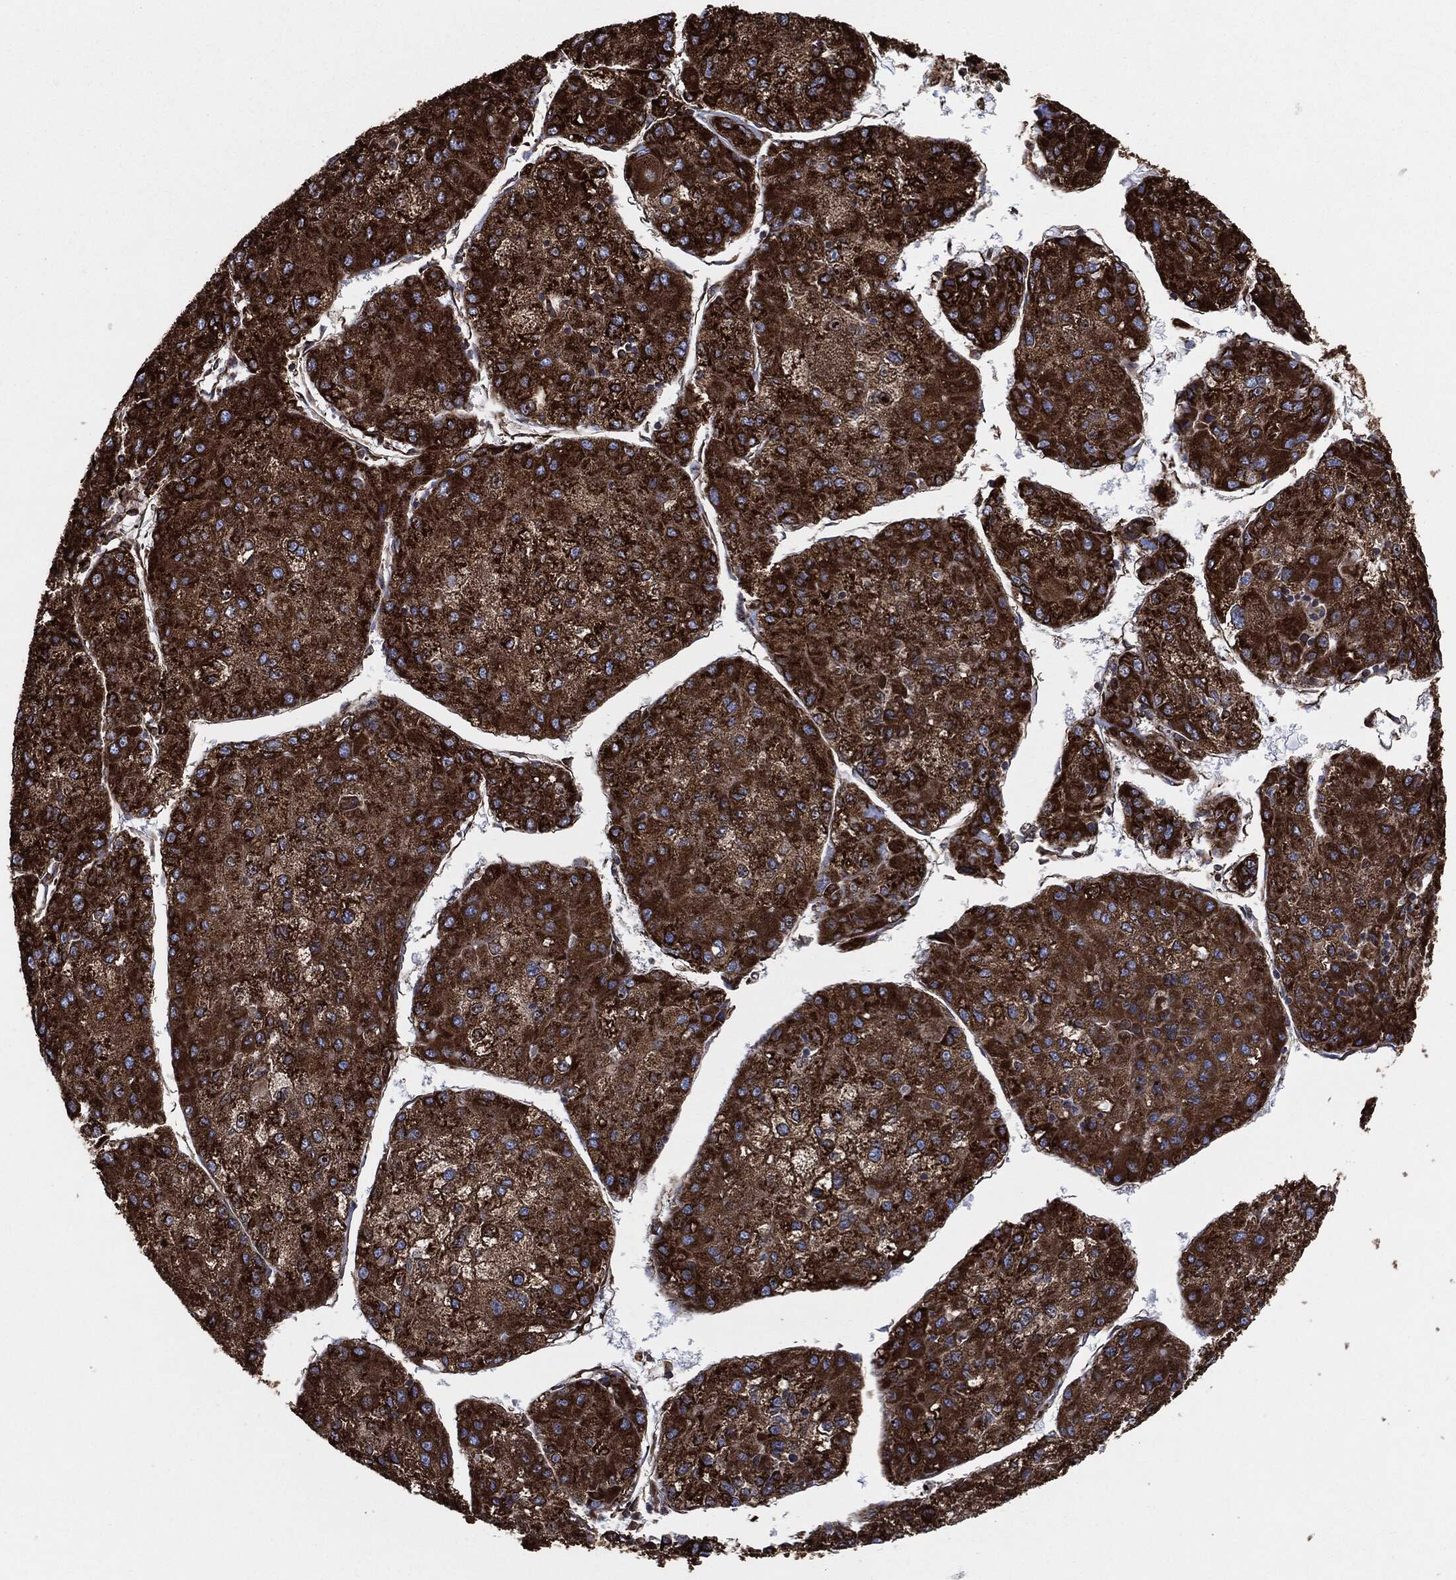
{"staining": {"intensity": "strong", "quantity": ">75%", "location": "cytoplasmic/membranous"}, "tissue": "liver cancer", "cell_type": "Tumor cells", "image_type": "cancer", "snomed": [{"axis": "morphology", "description": "Carcinoma, Hepatocellular, NOS"}, {"axis": "topography", "description": "Liver"}], "caption": "Immunohistochemical staining of human liver cancer (hepatocellular carcinoma) exhibits high levels of strong cytoplasmic/membranous expression in about >75% of tumor cells. The staining was performed using DAB, with brown indicating positive protein expression. Nuclei are stained blue with hematoxylin.", "gene": "AMFR", "patient": {"sex": "male", "age": 43}}